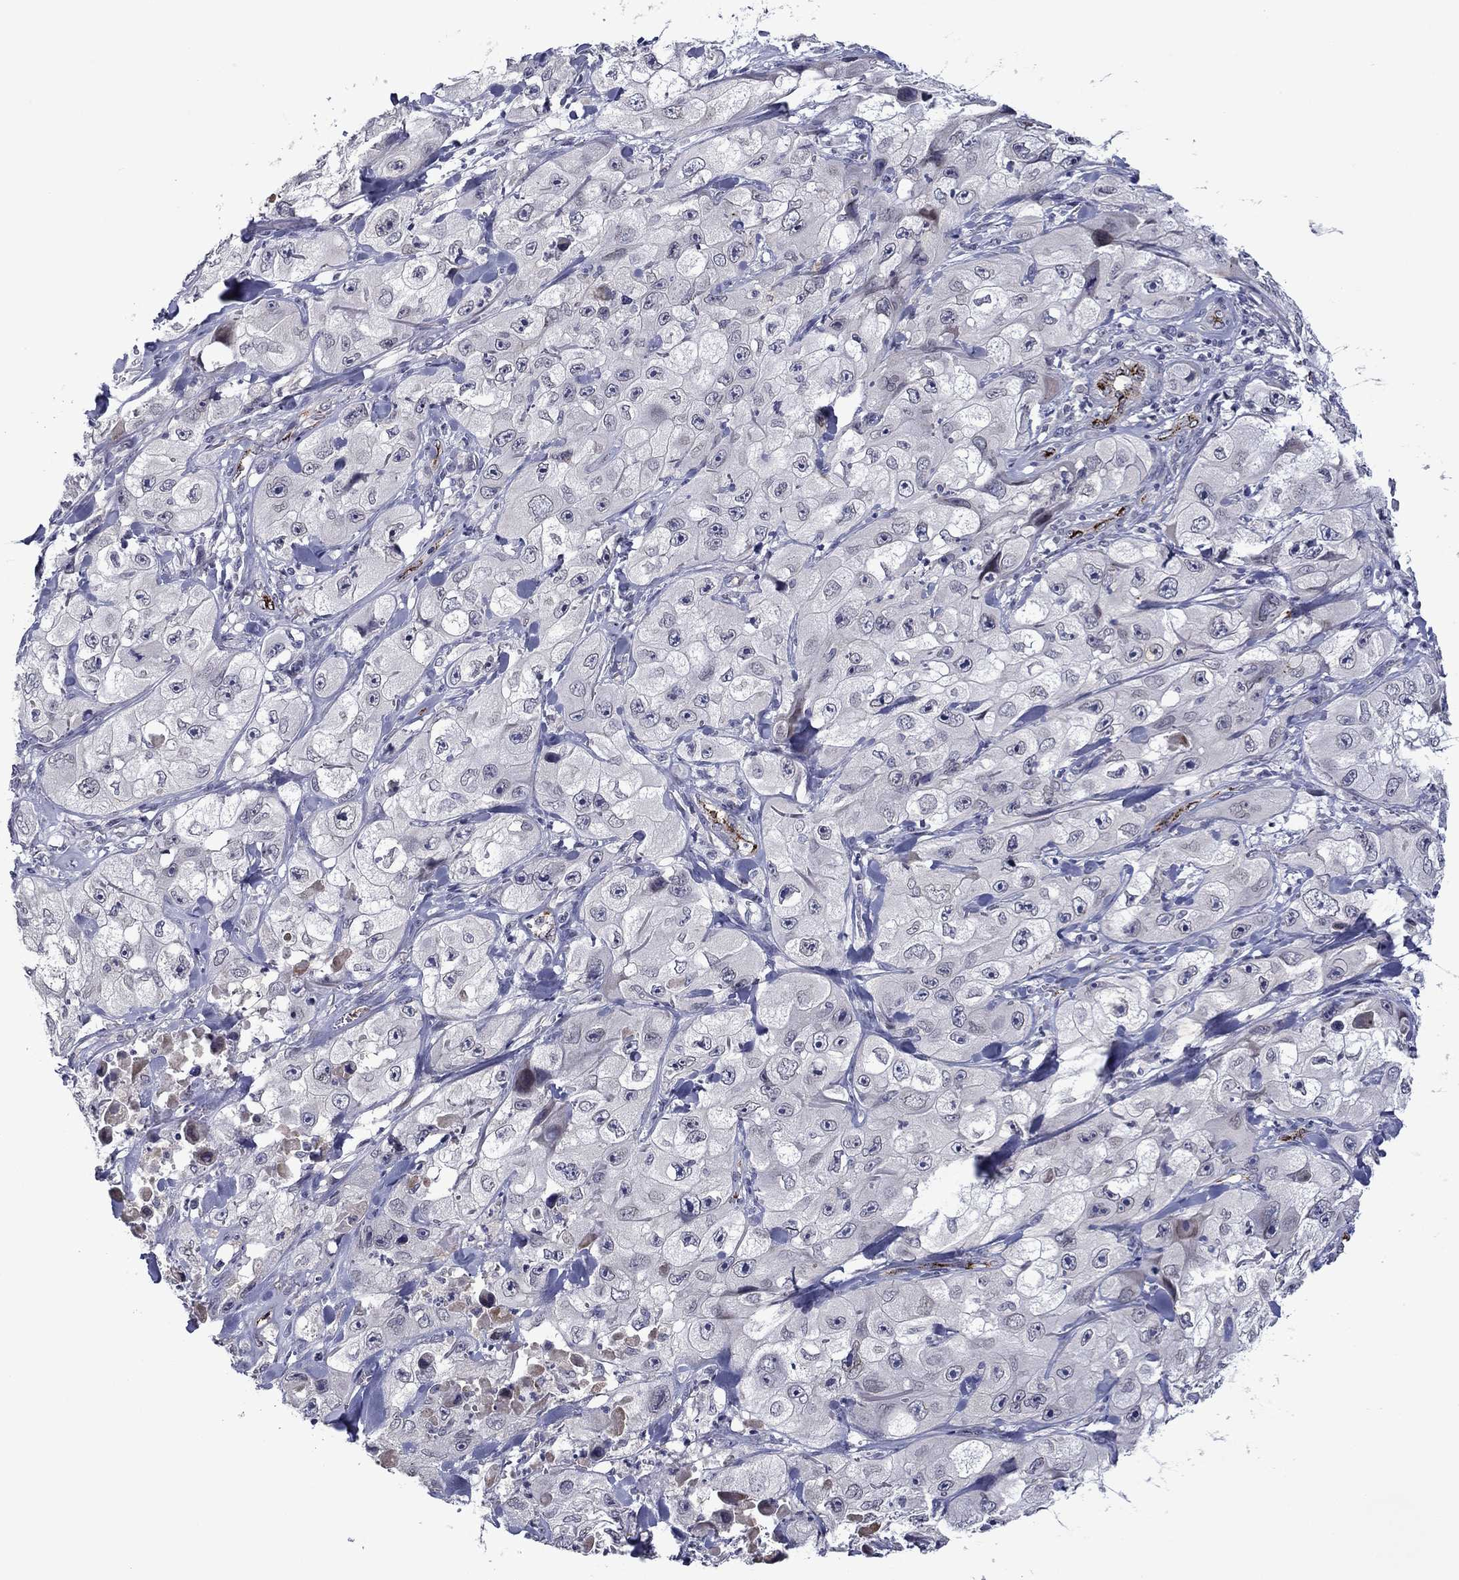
{"staining": {"intensity": "negative", "quantity": "none", "location": "none"}, "tissue": "skin cancer", "cell_type": "Tumor cells", "image_type": "cancer", "snomed": [{"axis": "morphology", "description": "Squamous cell carcinoma, NOS"}, {"axis": "topography", "description": "Skin"}, {"axis": "topography", "description": "Subcutis"}], "caption": "The histopathology image demonstrates no staining of tumor cells in skin cancer (squamous cell carcinoma). Nuclei are stained in blue.", "gene": "SLITRK1", "patient": {"sex": "male", "age": 73}}